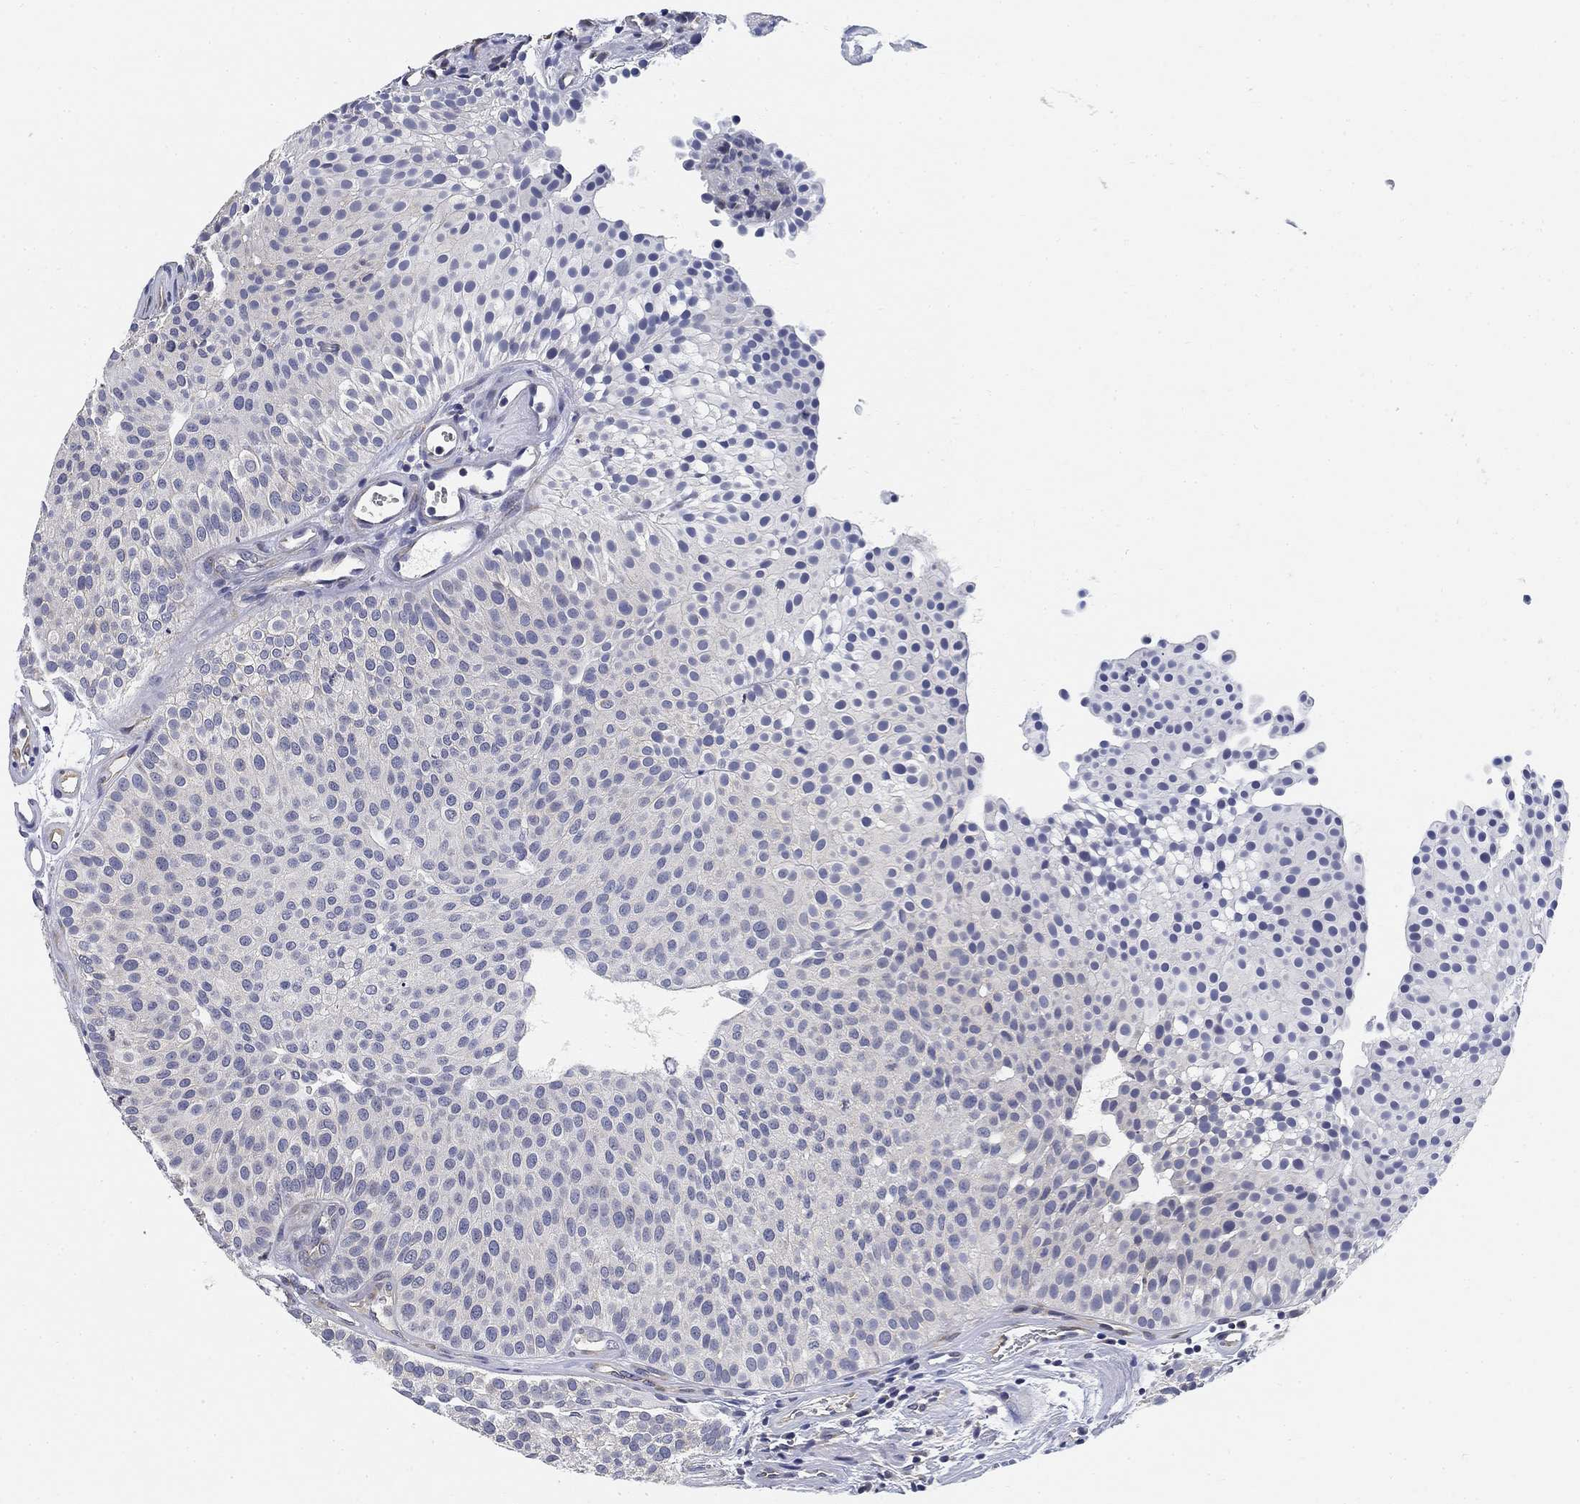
{"staining": {"intensity": "negative", "quantity": "none", "location": "none"}, "tissue": "urothelial cancer", "cell_type": "Tumor cells", "image_type": "cancer", "snomed": [{"axis": "morphology", "description": "Urothelial carcinoma, Low grade"}, {"axis": "topography", "description": "Urinary bladder"}], "caption": "There is no significant staining in tumor cells of urothelial cancer.", "gene": "SLC2A5", "patient": {"sex": "female", "age": 87}}